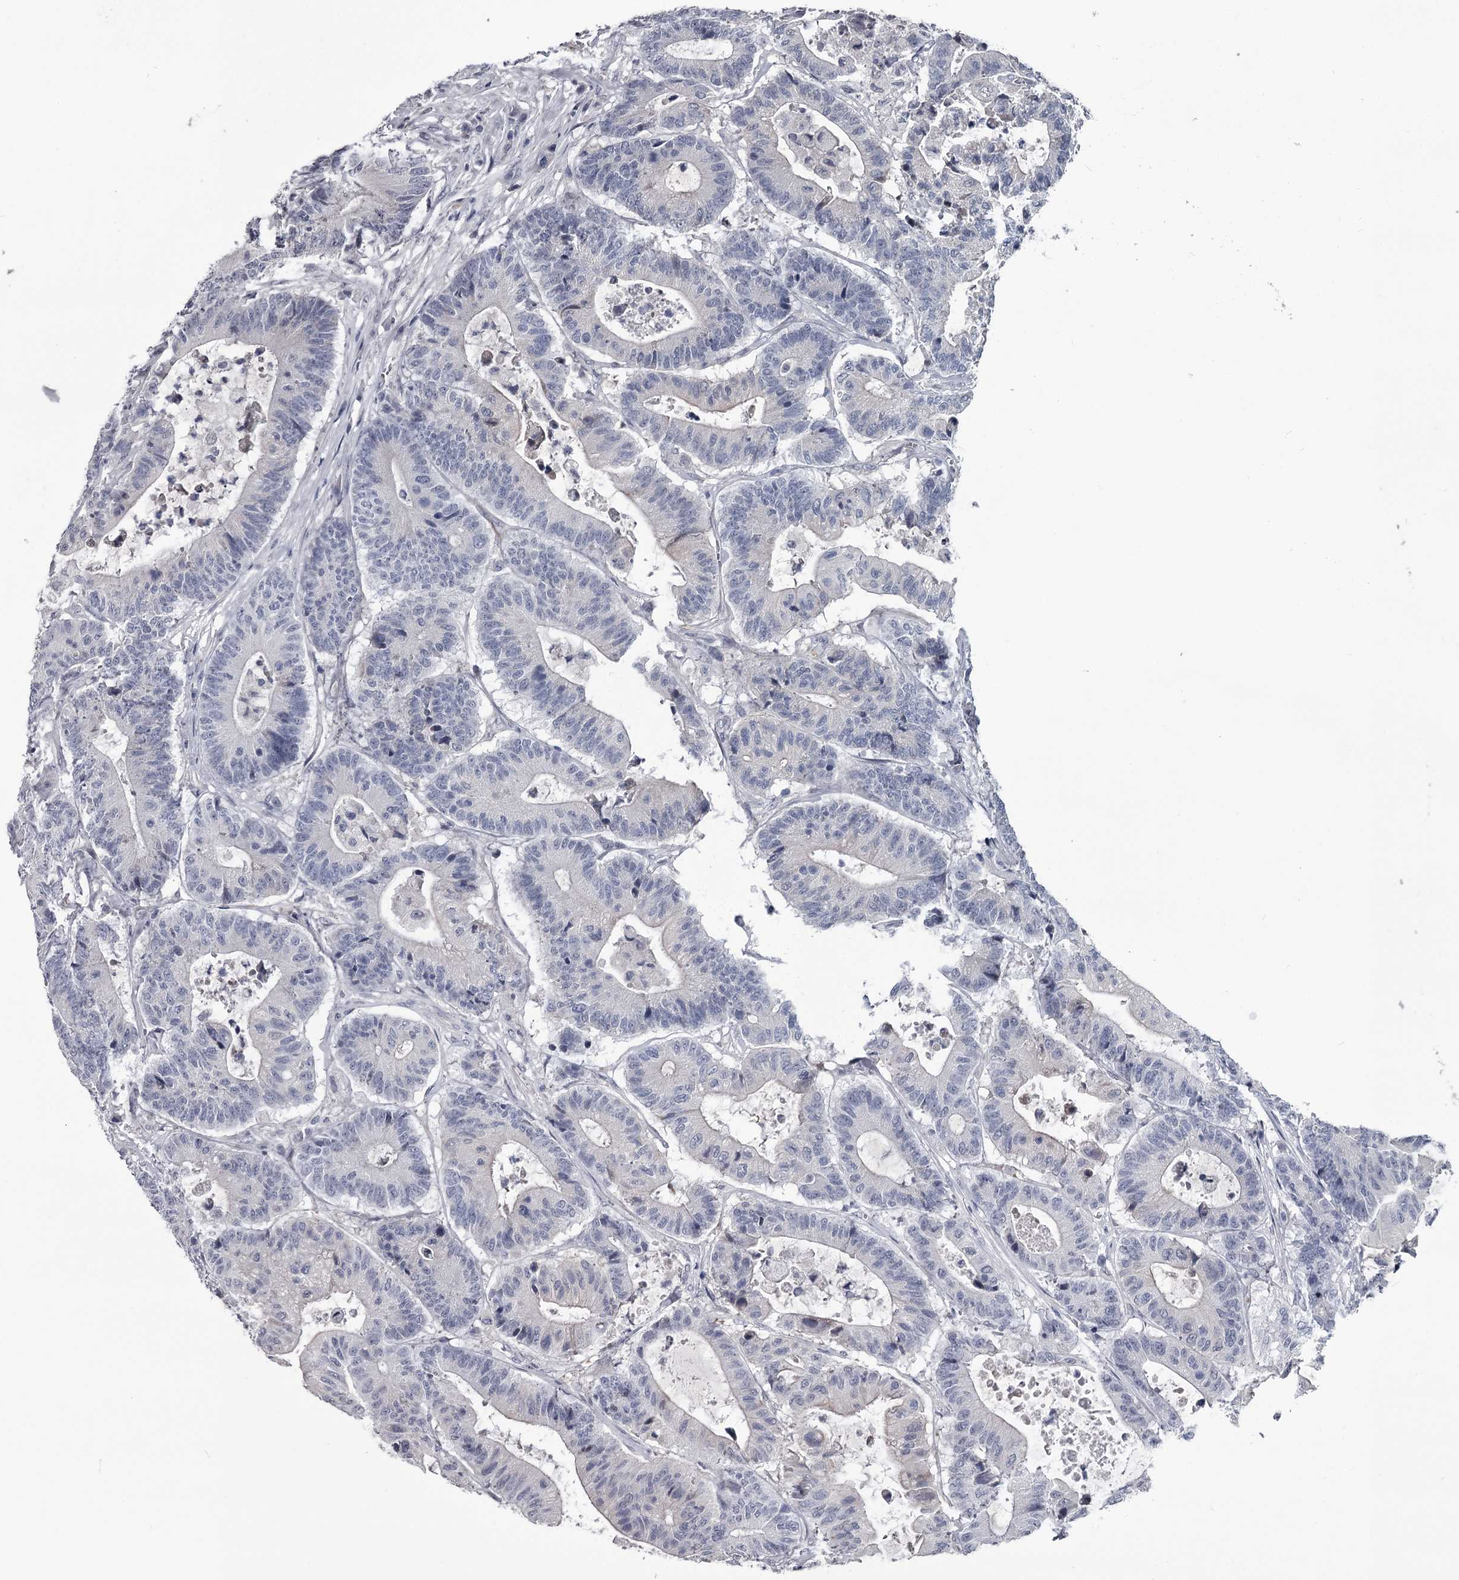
{"staining": {"intensity": "negative", "quantity": "none", "location": "none"}, "tissue": "colorectal cancer", "cell_type": "Tumor cells", "image_type": "cancer", "snomed": [{"axis": "morphology", "description": "Adenocarcinoma, NOS"}, {"axis": "topography", "description": "Colon"}], "caption": "This micrograph is of adenocarcinoma (colorectal) stained with immunohistochemistry to label a protein in brown with the nuclei are counter-stained blue. There is no staining in tumor cells. (DAB immunohistochemistry (IHC) with hematoxylin counter stain).", "gene": "PRPF40B", "patient": {"sex": "female", "age": 84}}